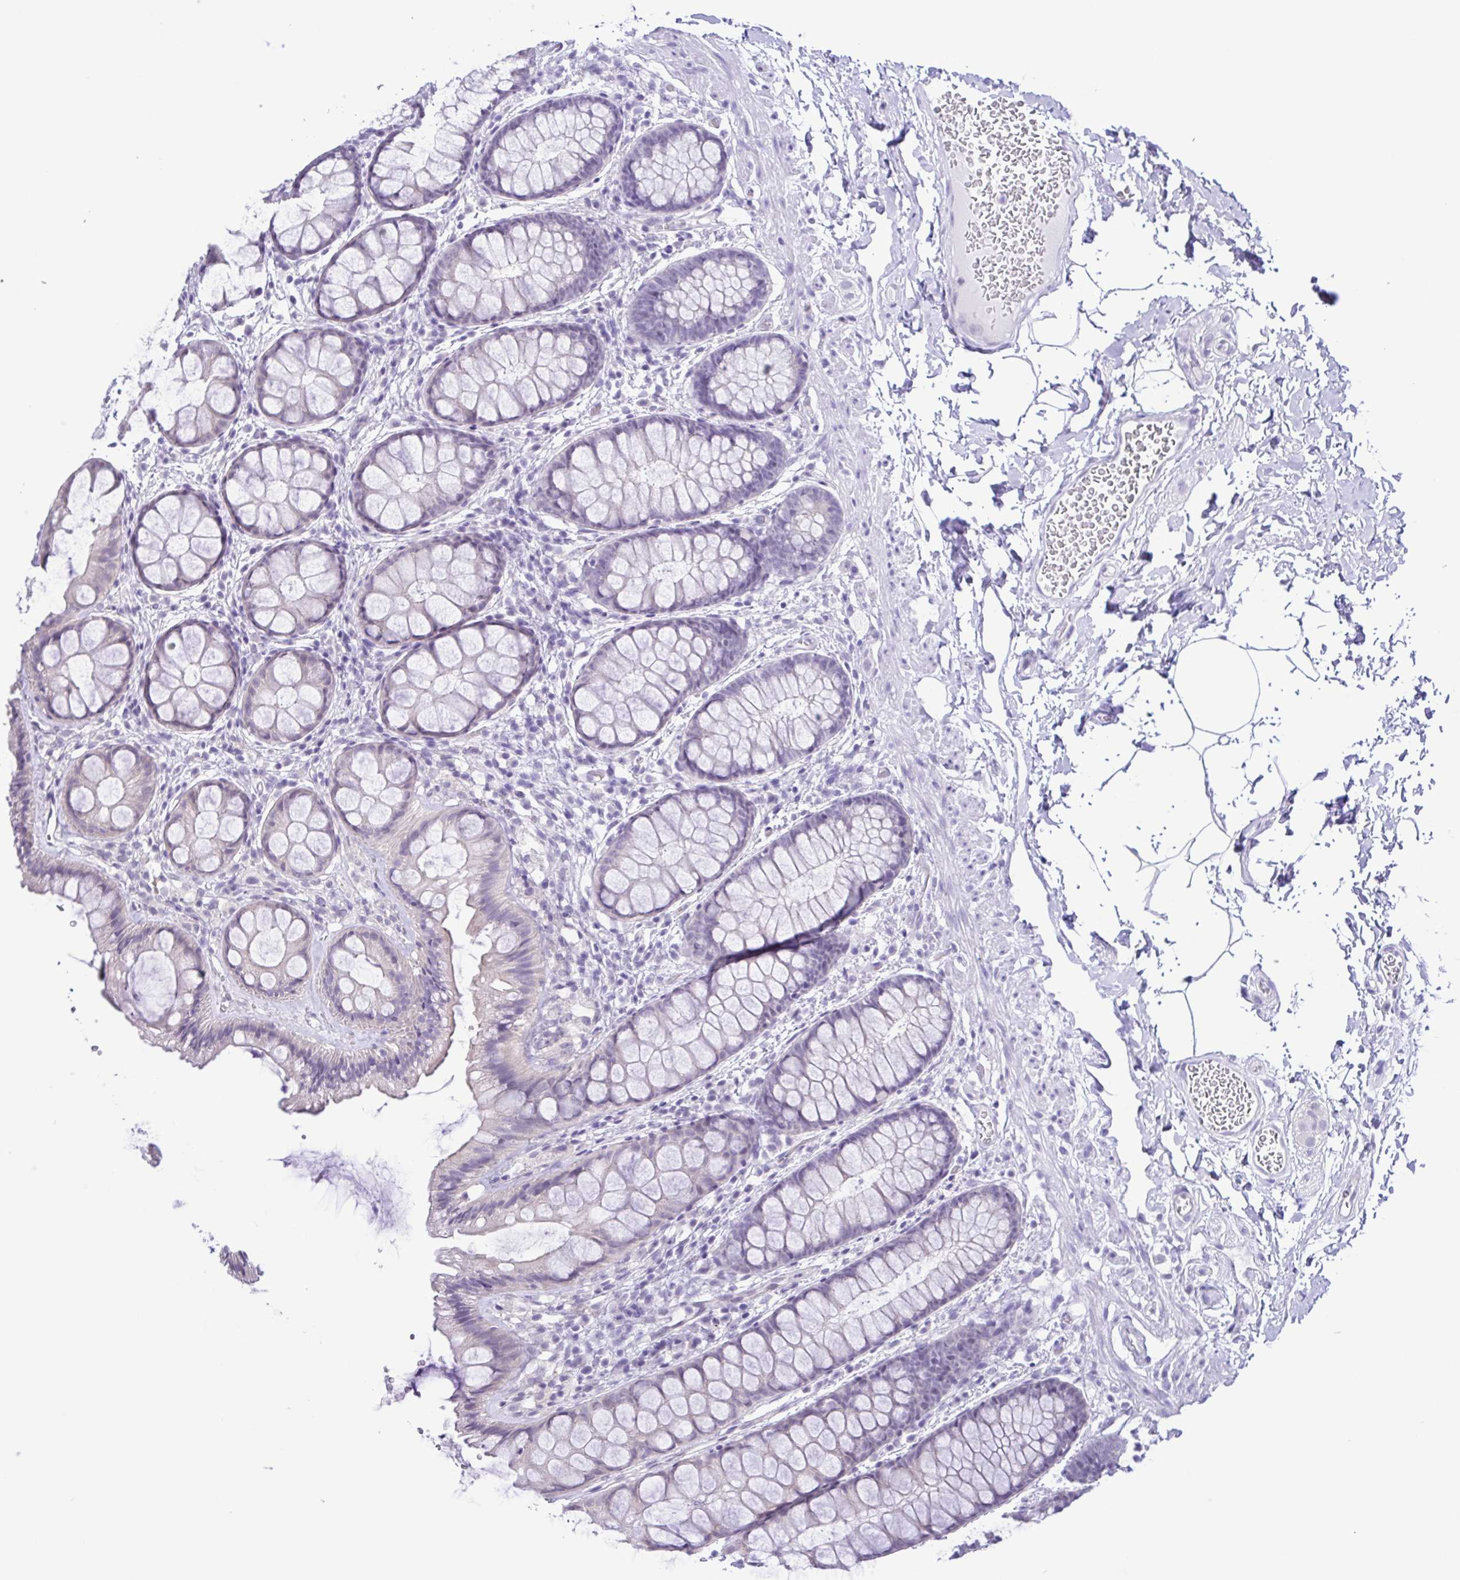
{"staining": {"intensity": "negative", "quantity": "none", "location": "none"}, "tissue": "rectum", "cell_type": "Glandular cells", "image_type": "normal", "snomed": [{"axis": "morphology", "description": "Normal tissue, NOS"}, {"axis": "topography", "description": "Rectum"}], "caption": "An immunohistochemistry micrograph of unremarkable rectum is shown. There is no staining in glandular cells of rectum. (DAB (3,3'-diaminobenzidine) IHC with hematoxylin counter stain).", "gene": "IL1RN", "patient": {"sex": "female", "age": 62}}